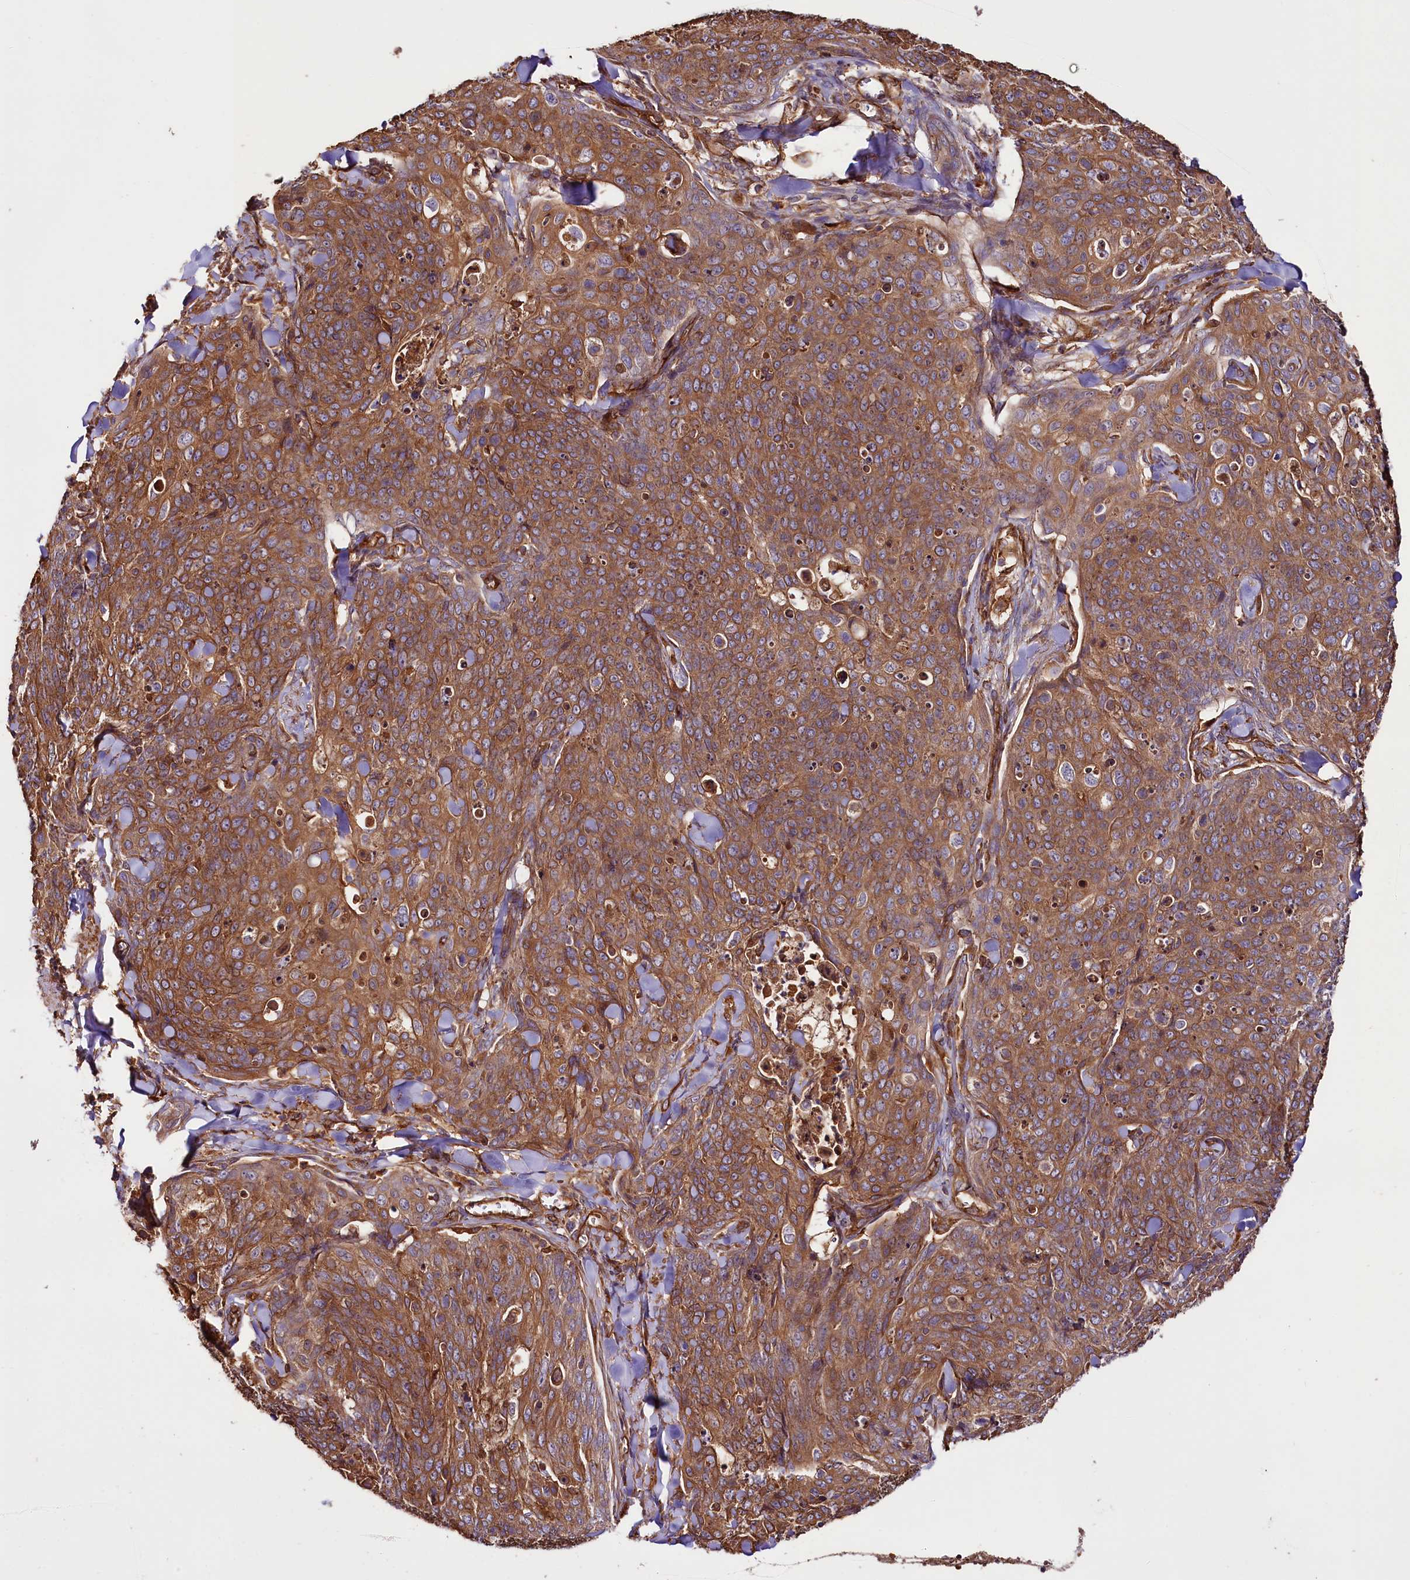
{"staining": {"intensity": "moderate", "quantity": ">75%", "location": "cytoplasmic/membranous"}, "tissue": "skin cancer", "cell_type": "Tumor cells", "image_type": "cancer", "snomed": [{"axis": "morphology", "description": "Squamous cell carcinoma, NOS"}, {"axis": "topography", "description": "Skin"}, {"axis": "topography", "description": "Vulva"}], "caption": "An image of skin cancer stained for a protein exhibits moderate cytoplasmic/membranous brown staining in tumor cells. The protein of interest is shown in brown color, while the nuclei are stained blue.", "gene": "CEP295", "patient": {"sex": "female", "age": 85}}